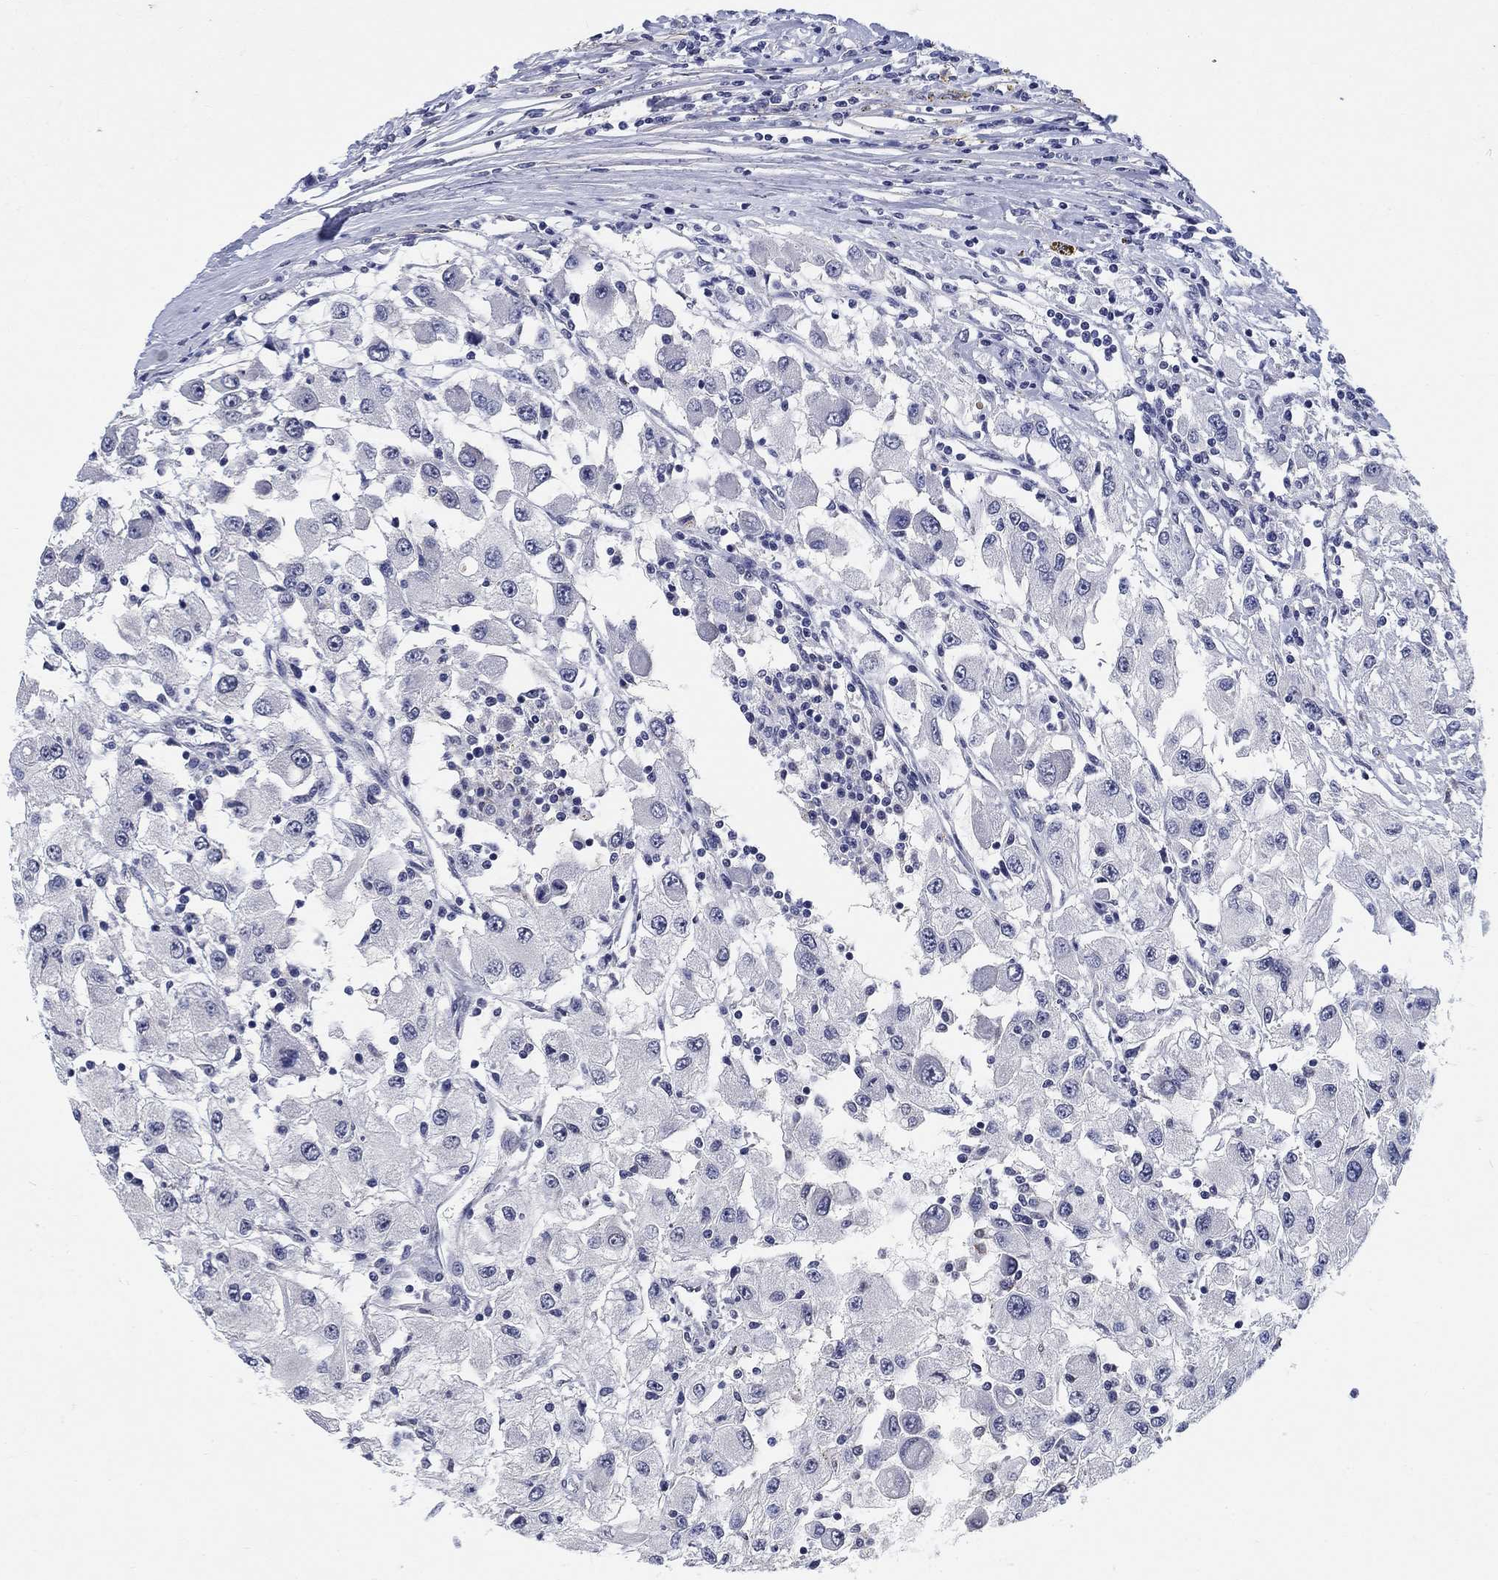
{"staining": {"intensity": "negative", "quantity": "none", "location": "none"}, "tissue": "renal cancer", "cell_type": "Tumor cells", "image_type": "cancer", "snomed": [{"axis": "morphology", "description": "Adenocarcinoma, NOS"}, {"axis": "topography", "description": "Kidney"}], "caption": "Adenocarcinoma (renal) stained for a protein using immunohistochemistry (IHC) displays no staining tumor cells.", "gene": "OTUB2", "patient": {"sex": "female", "age": 67}}